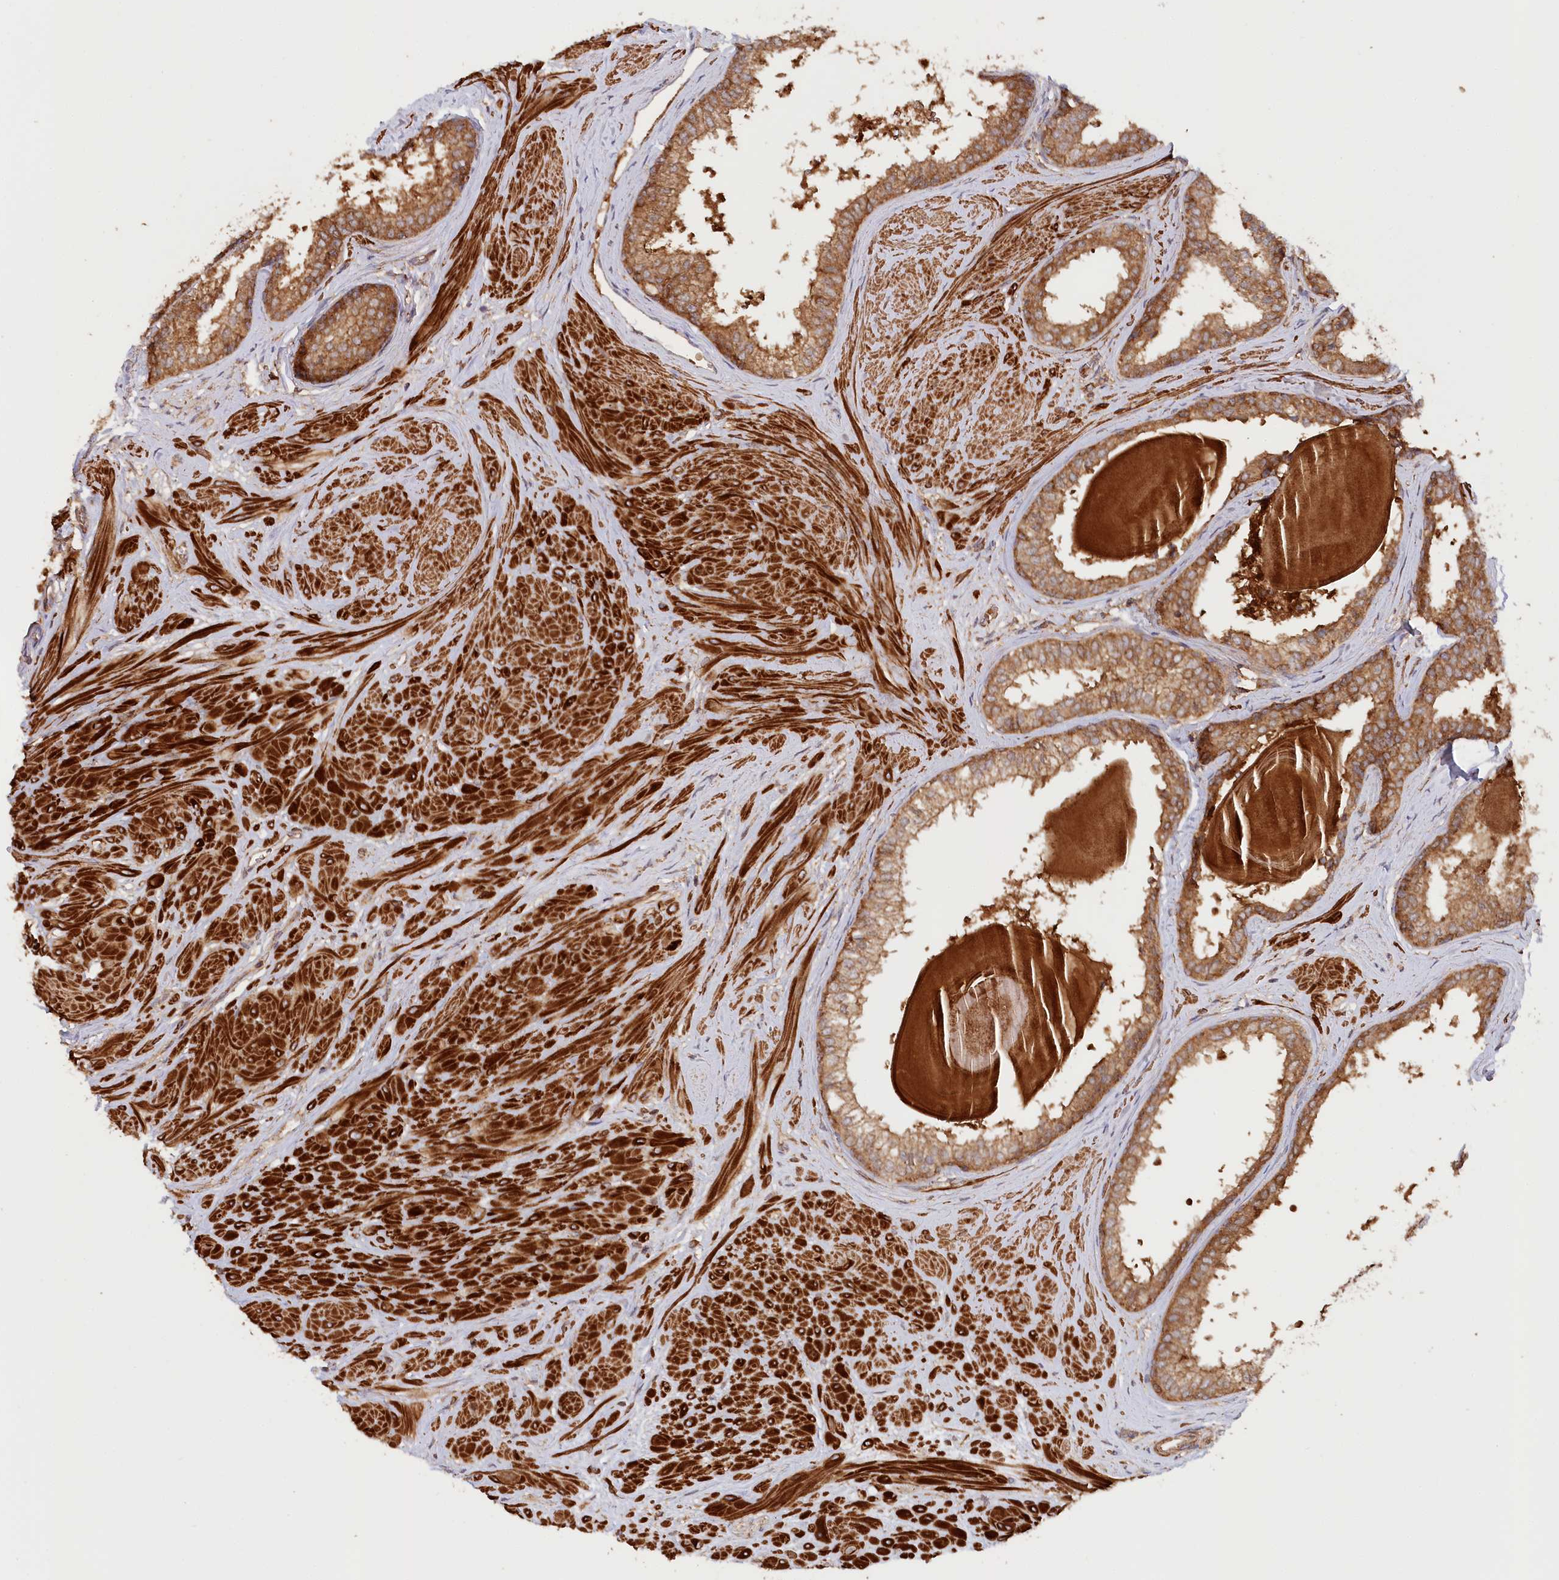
{"staining": {"intensity": "strong", "quantity": ">75%", "location": "cytoplasmic/membranous"}, "tissue": "prostate", "cell_type": "Glandular cells", "image_type": "normal", "snomed": [{"axis": "morphology", "description": "Normal tissue, NOS"}, {"axis": "topography", "description": "Prostate"}], "caption": "Immunohistochemical staining of normal prostate displays >75% levels of strong cytoplasmic/membranous protein staining in about >75% of glandular cells. Immunohistochemistry (ihc) stains the protein in brown and the nuclei are stained blue.", "gene": "PAIP2", "patient": {"sex": "male", "age": 48}}